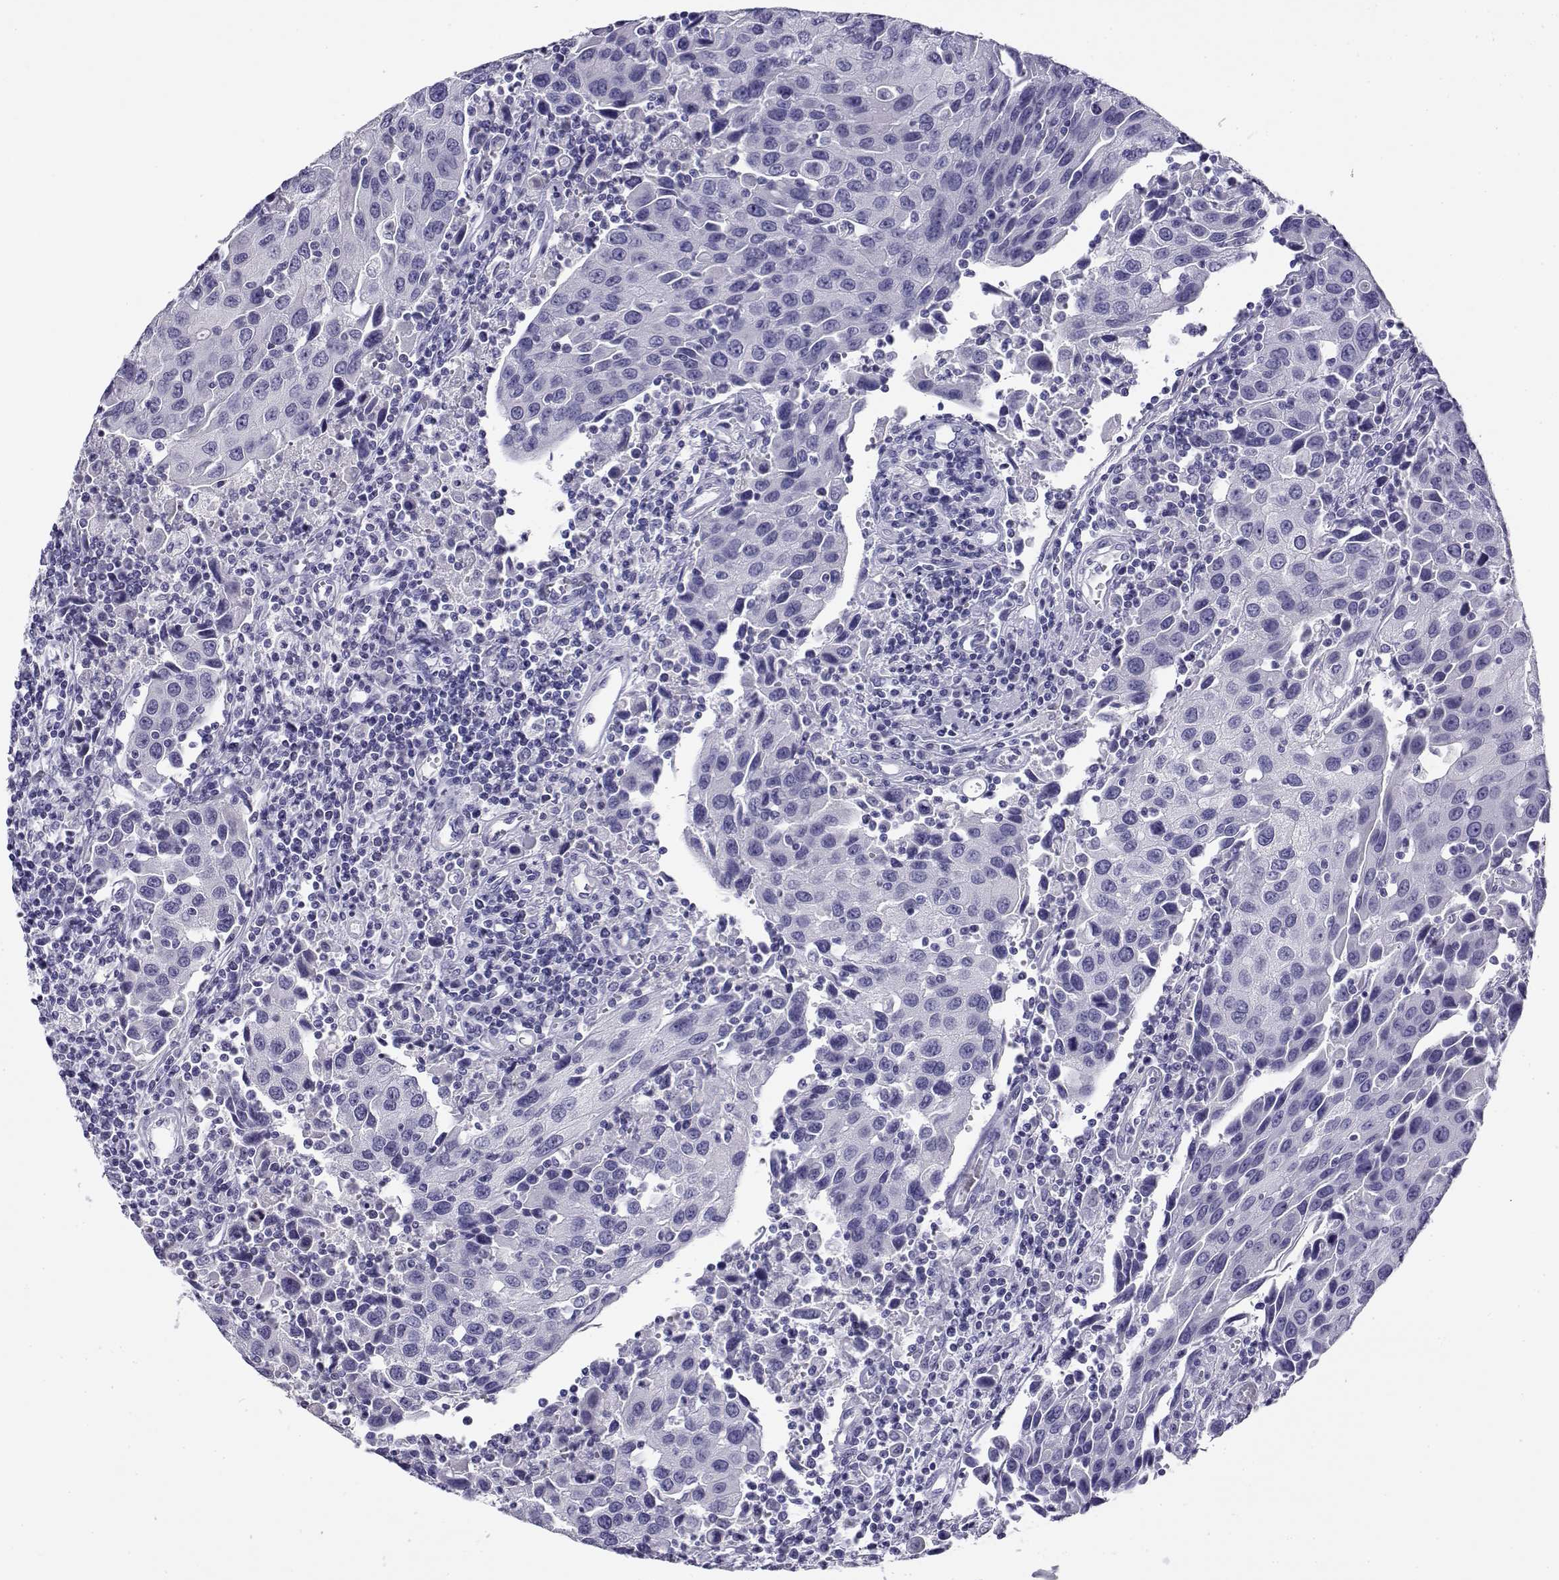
{"staining": {"intensity": "negative", "quantity": "none", "location": "none"}, "tissue": "urothelial cancer", "cell_type": "Tumor cells", "image_type": "cancer", "snomed": [{"axis": "morphology", "description": "Urothelial carcinoma, High grade"}, {"axis": "topography", "description": "Urinary bladder"}], "caption": "A high-resolution histopathology image shows immunohistochemistry staining of urothelial carcinoma (high-grade), which reveals no significant positivity in tumor cells. (Immunohistochemistry, brightfield microscopy, high magnification).", "gene": "CABS1", "patient": {"sex": "female", "age": 85}}